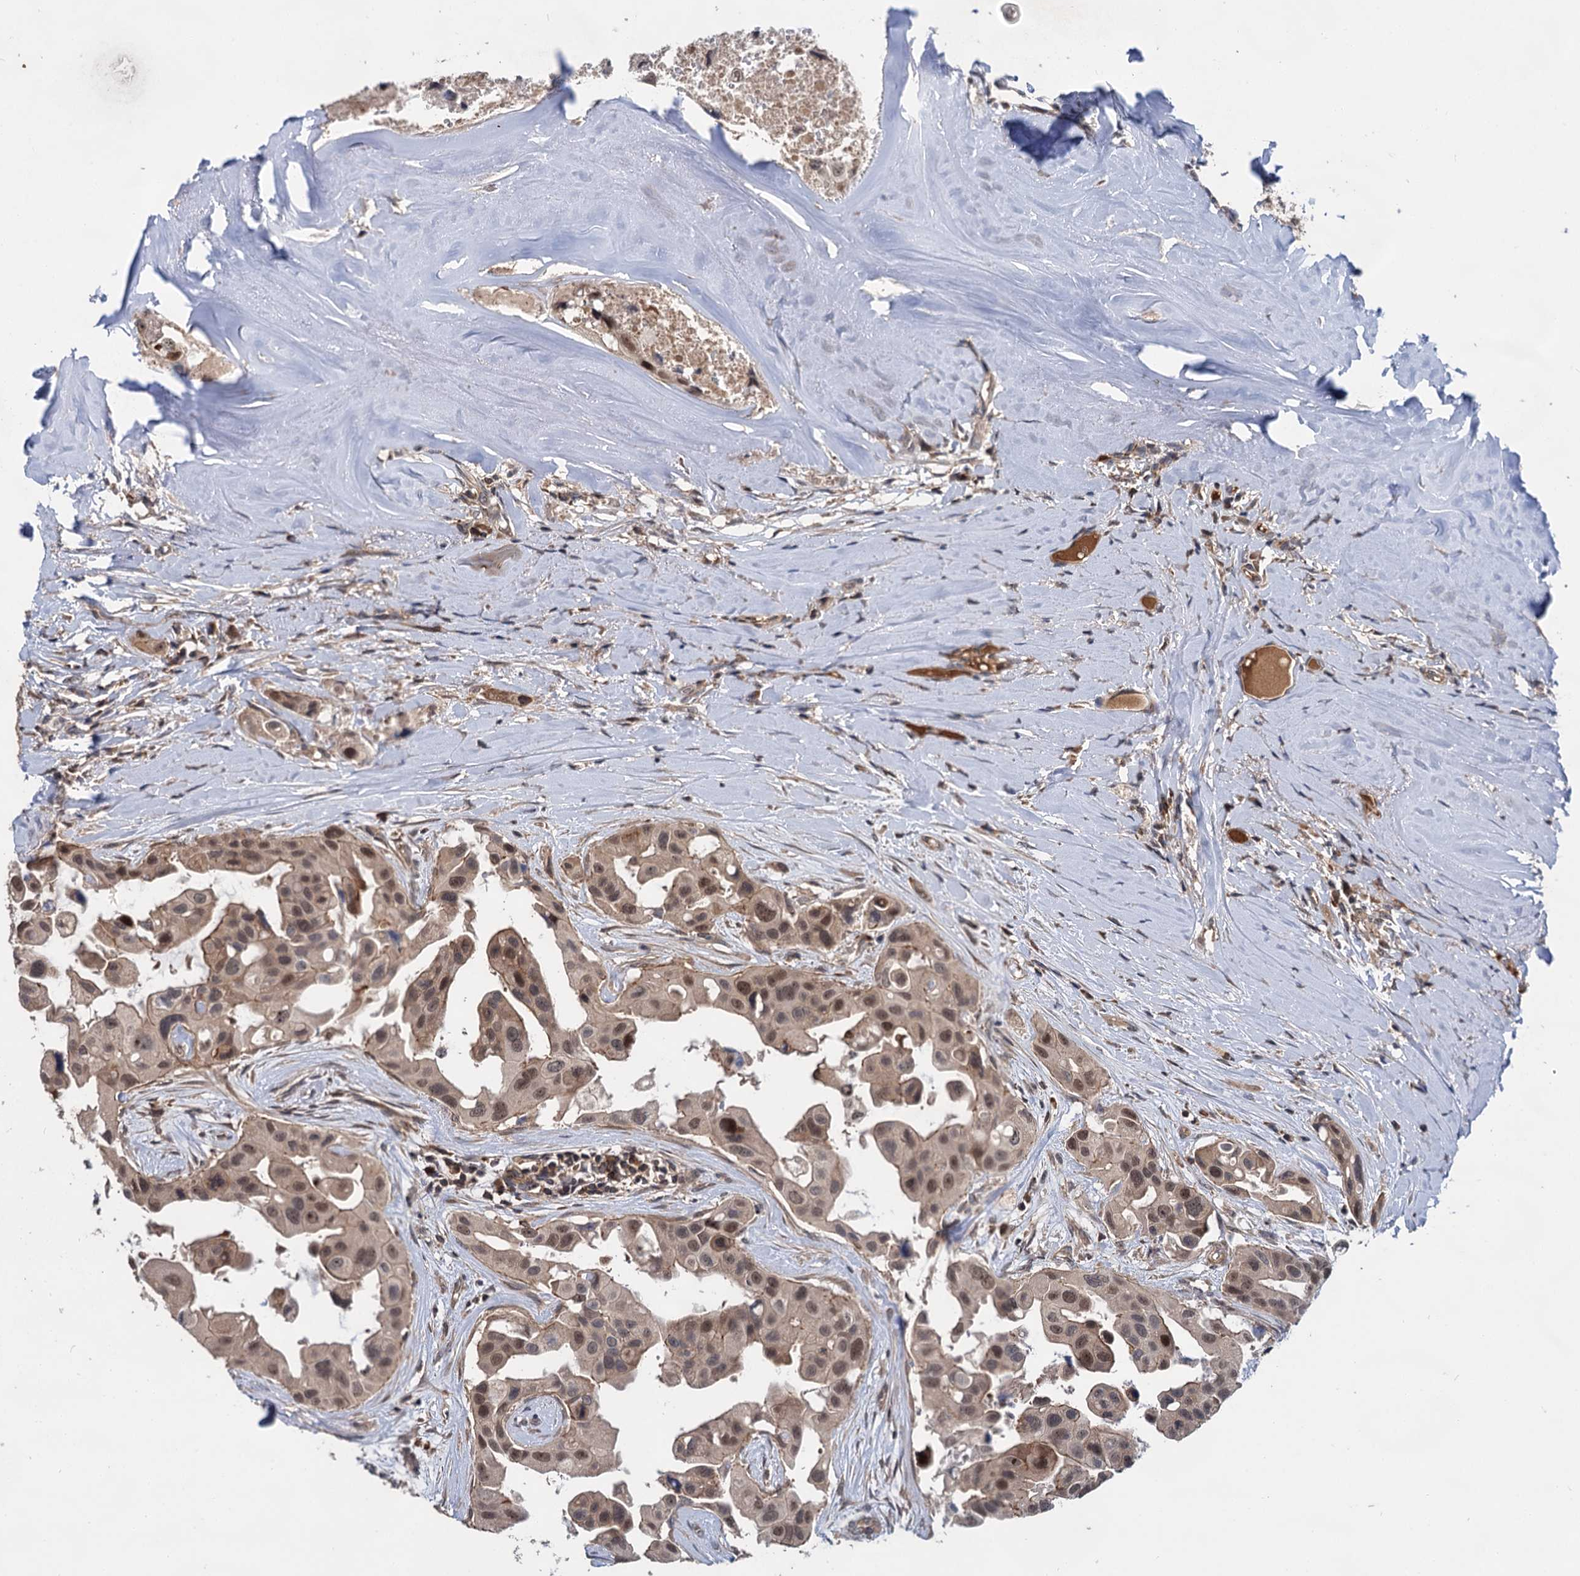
{"staining": {"intensity": "moderate", "quantity": ">75%", "location": "nuclear"}, "tissue": "head and neck cancer", "cell_type": "Tumor cells", "image_type": "cancer", "snomed": [{"axis": "morphology", "description": "Adenocarcinoma, NOS"}, {"axis": "morphology", "description": "Adenocarcinoma, metastatic, NOS"}, {"axis": "topography", "description": "Head-Neck"}], "caption": "A brown stain shows moderate nuclear positivity of a protein in head and neck cancer tumor cells.", "gene": "ABLIM1", "patient": {"sex": "male", "age": 75}}